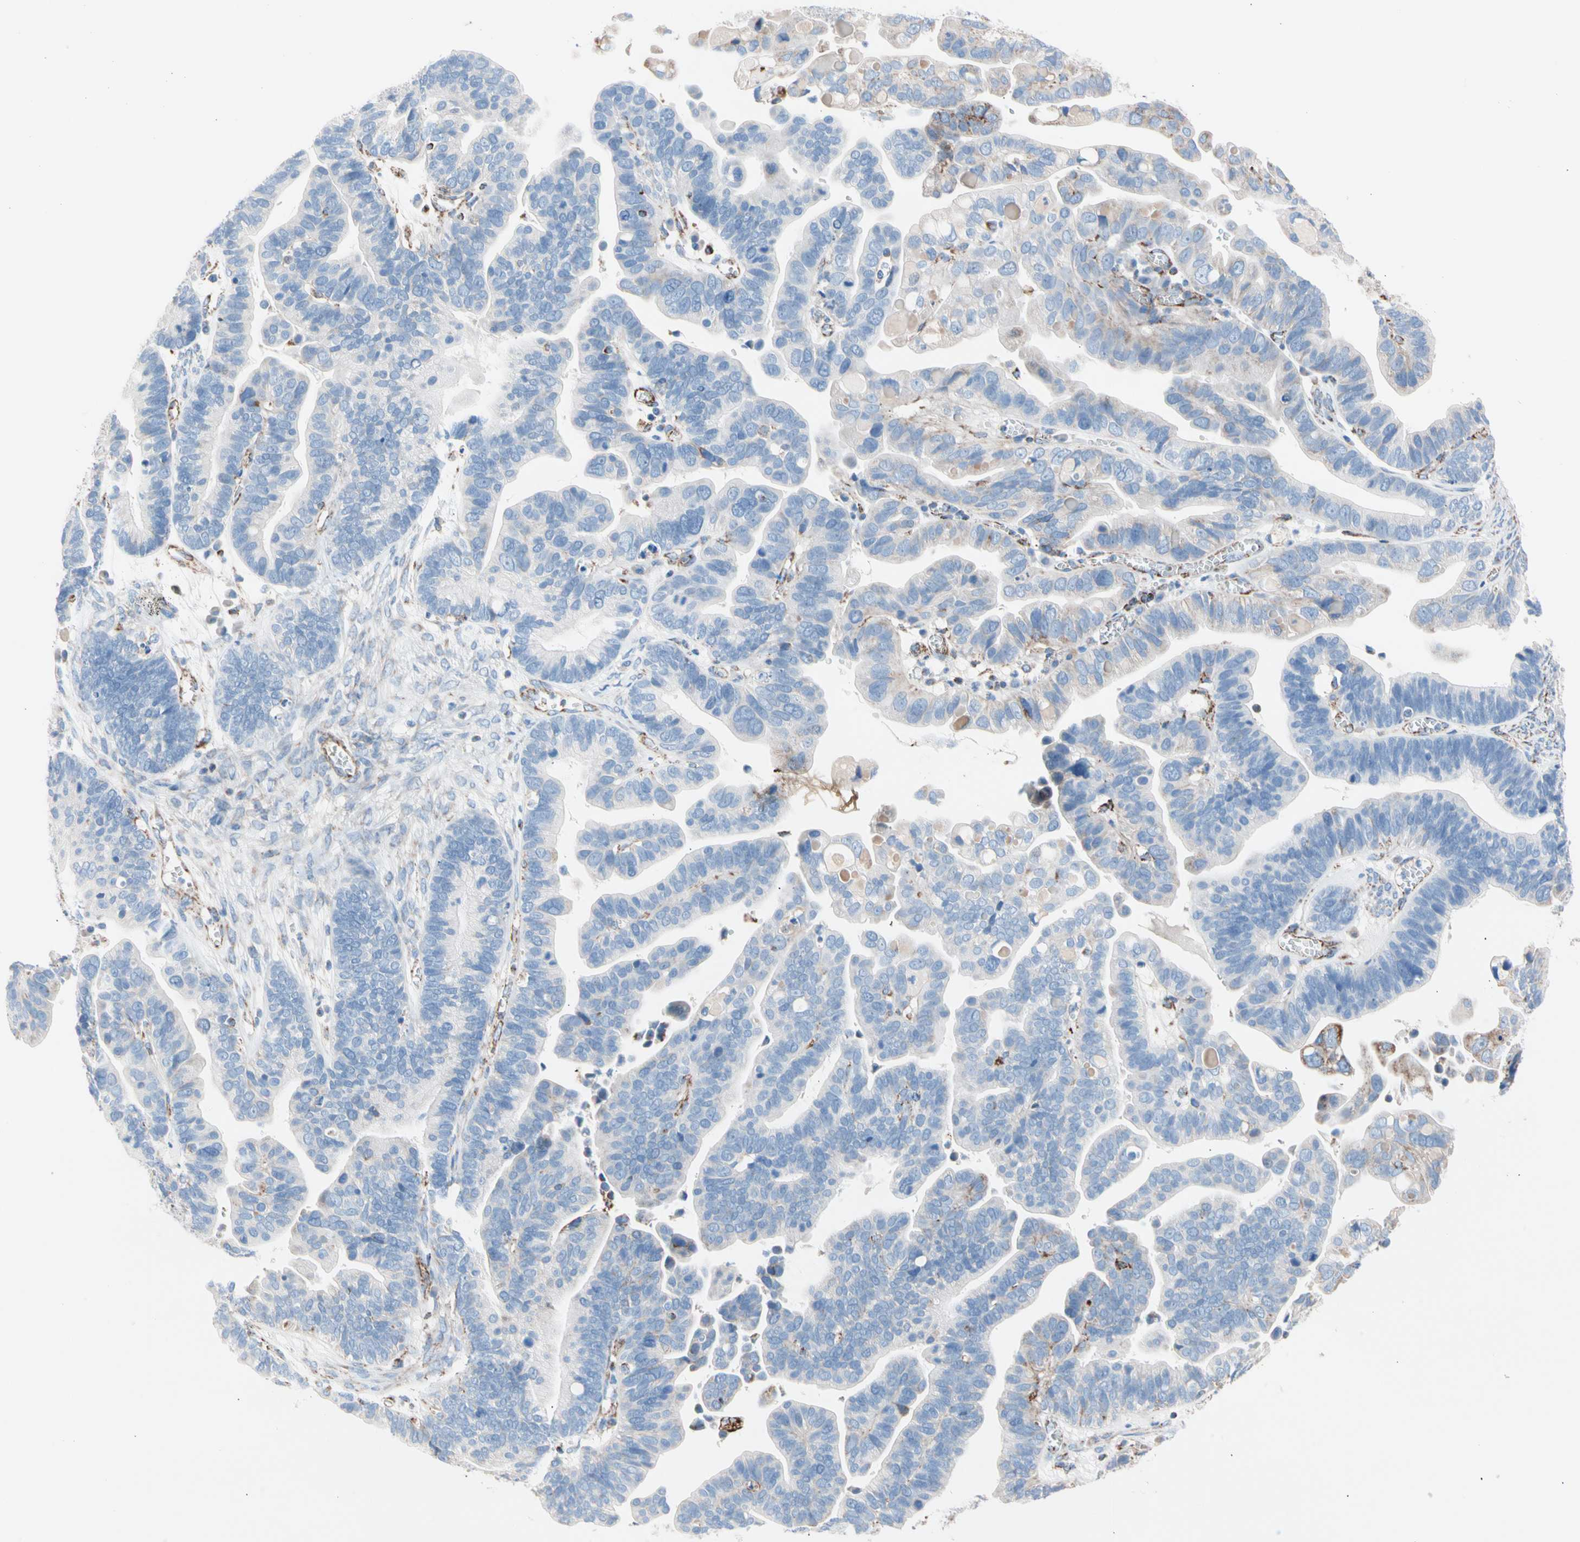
{"staining": {"intensity": "negative", "quantity": "none", "location": "none"}, "tissue": "ovarian cancer", "cell_type": "Tumor cells", "image_type": "cancer", "snomed": [{"axis": "morphology", "description": "Cystadenocarcinoma, serous, NOS"}, {"axis": "topography", "description": "Ovary"}], "caption": "Ovarian serous cystadenocarcinoma stained for a protein using IHC reveals no expression tumor cells.", "gene": "HK1", "patient": {"sex": "female", "age": 56}}